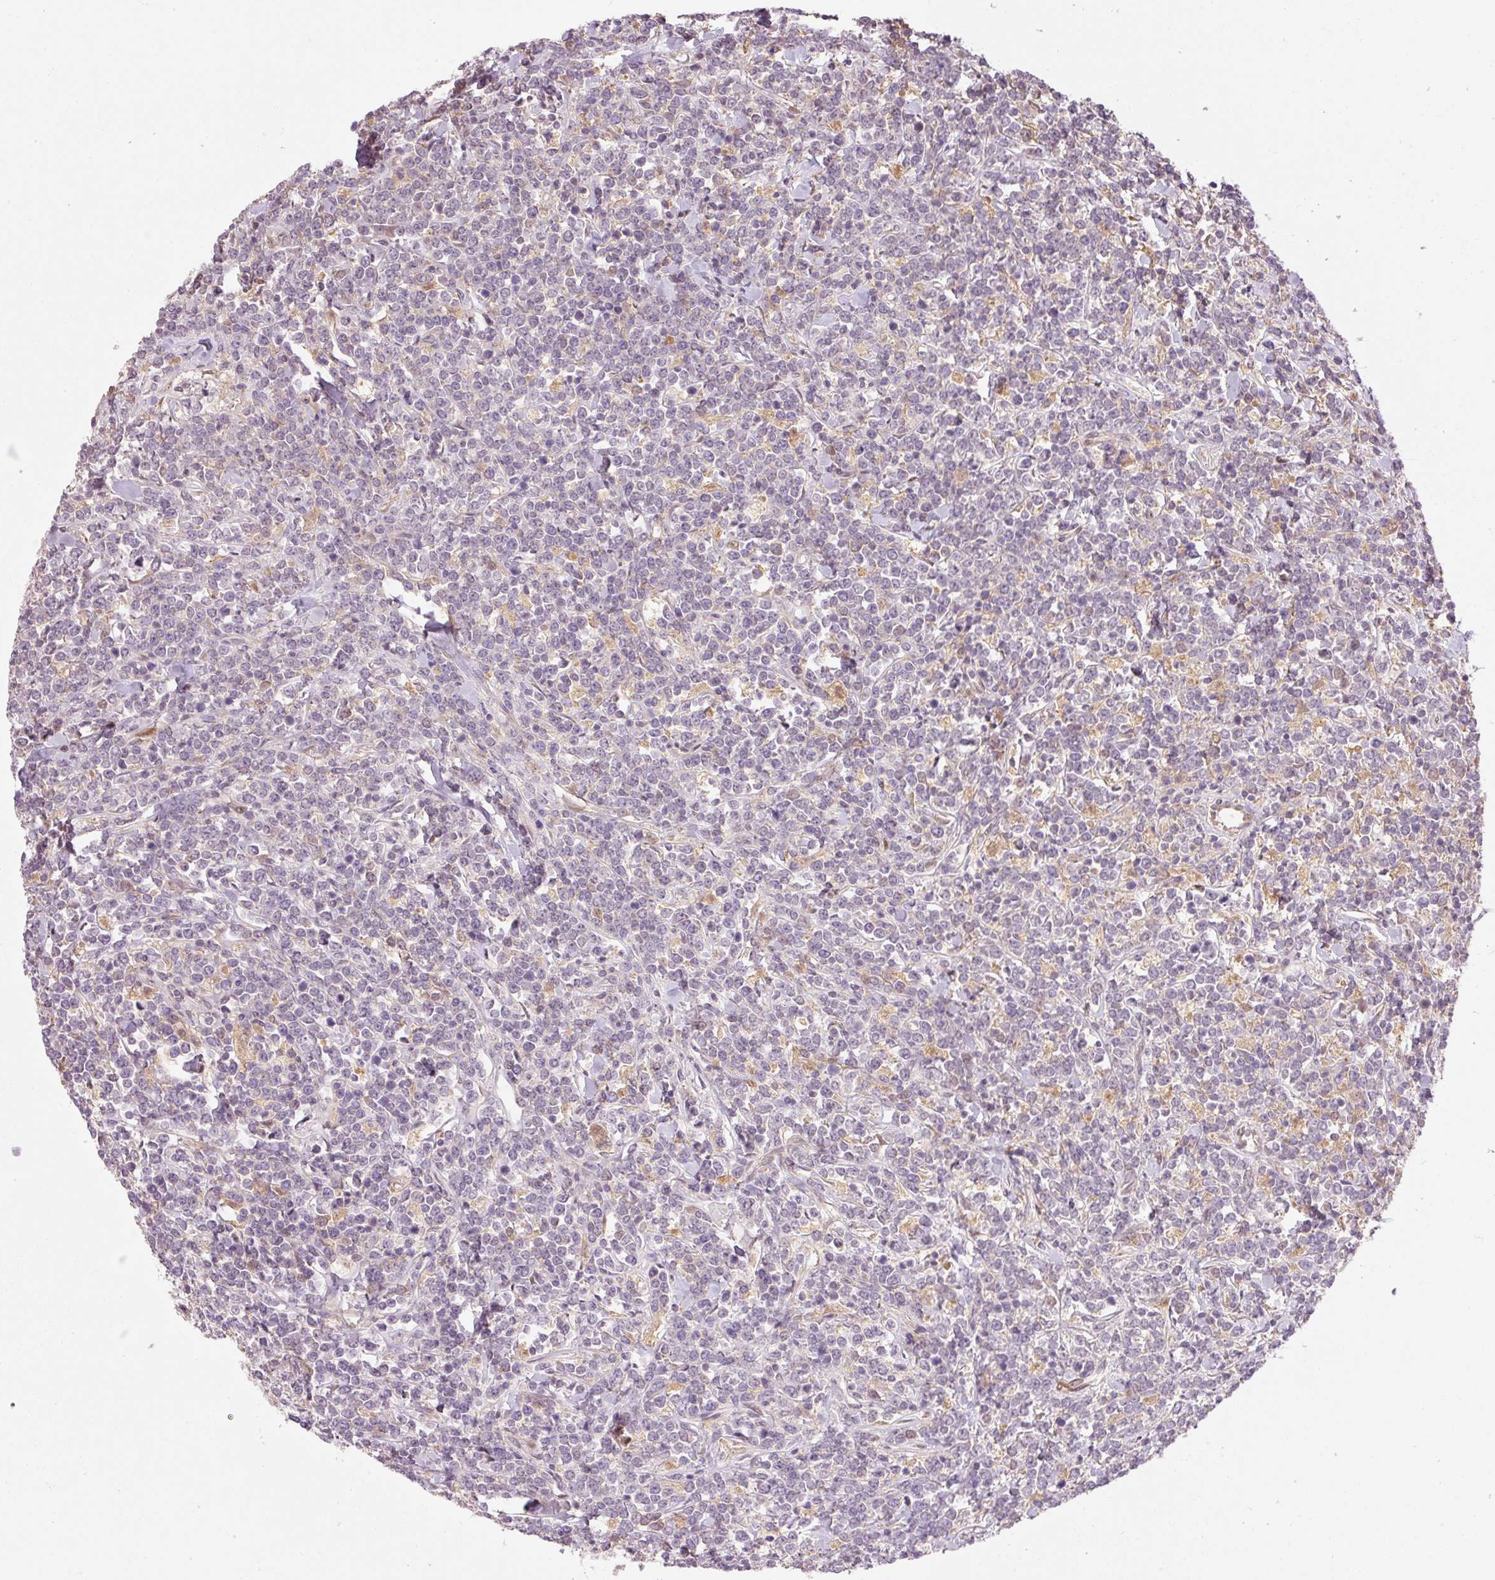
{"staining": {"intensity": "negative", "quantity": "none", "location": "none"}, "tissue": "lymphoma", "cell_type": "Tumor cells", "image_type": "cancer", "snomed": [{"axis": "morphology", "description": "Malignant lymphoma, non-Hodgkin's type, High grade"}, {"axis": "topography", "description": "Small intestine"}, {"axis": "topography", "description": "Colon"}], "caption": "Immunohistochemistry of malignant lymphoma, non-Hodgkin's type (high-grade) demonstrates no expression in tumor cells.", "gene": "CMTM8", "patient": {"sex": "male", "age": 8}}